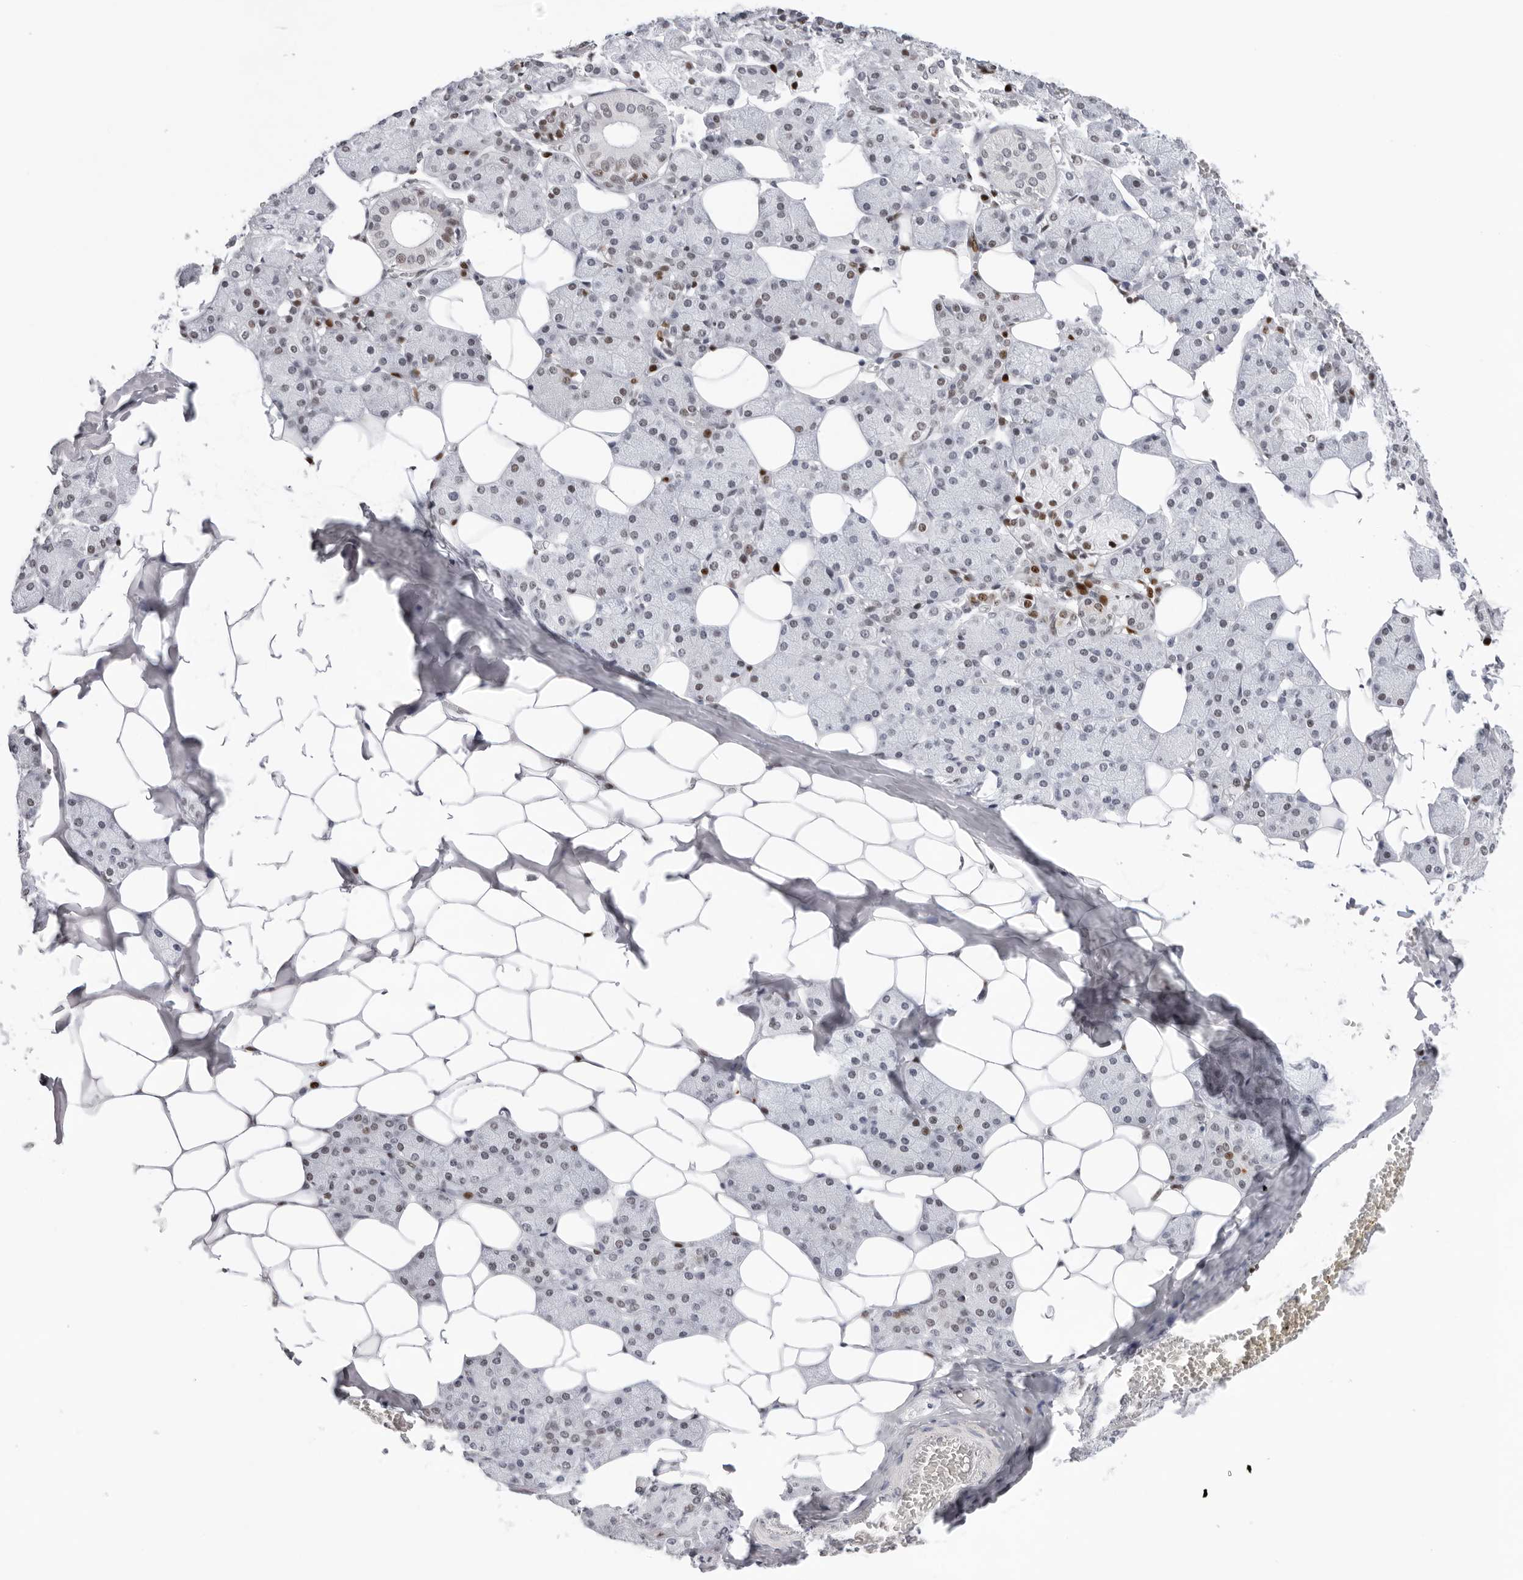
{"staining": {"intensity": "weak", "quantity": "<25%", "location": "nuclear"}, "tissue": "salivary gland", "cell_type": "Glandular cells", "image_type": "normal", "snomed": [{"axis": "morphology", "description": "Normal tissue, NOS"}, {"axis": "topography", "description": "Salivary gland"}], "caption": "This is an IHC histopathology image of normal salivary gland. There is no staining in glandular cells.", "gene": "OGG1", "patient": {"sex": "female", "age": 33}}